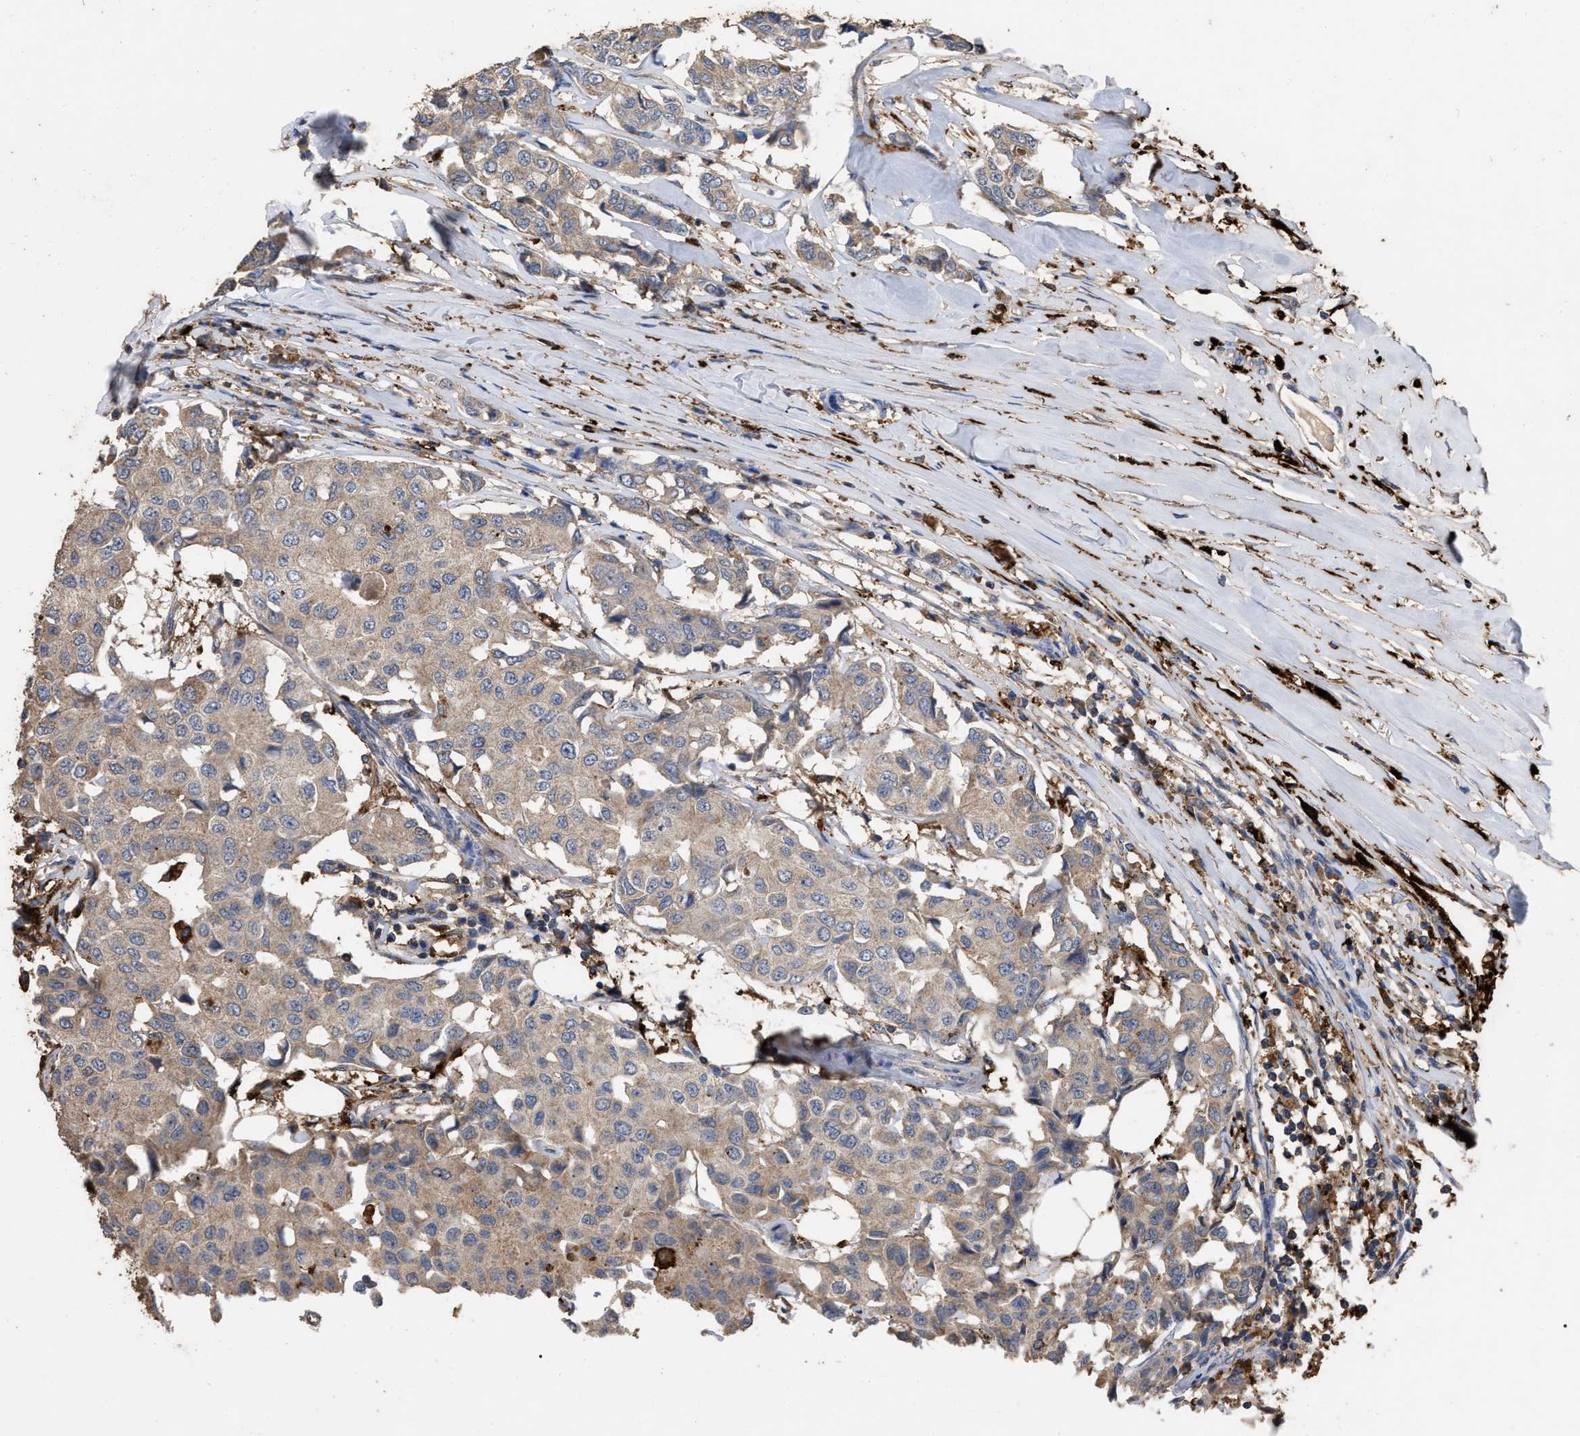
{"staining": {"intensity": "weak", "quantity": ">75%", "location": "cytoplasmic/membranous"}, "tissue": "breast cancer", "cell_type": "Tumor cells", "image_type": "cancer", "snomed": [{"axis": "morphology", "description": "Duct carcinoma"}, {"axis": "topography", "description": "Breast"}], "caption": "IHC micrograph of neoplastic tissue: breast cancer (intraductal carcinoma) stained using IHC shows low levels of weak protein expression localized specifically in the cytoplasmic/membranous of tumor cells, appearing as a cytoplasmic/membranous brown color.", "gene": "GPR179", "patient": {"sex": "female", "age": 80}}